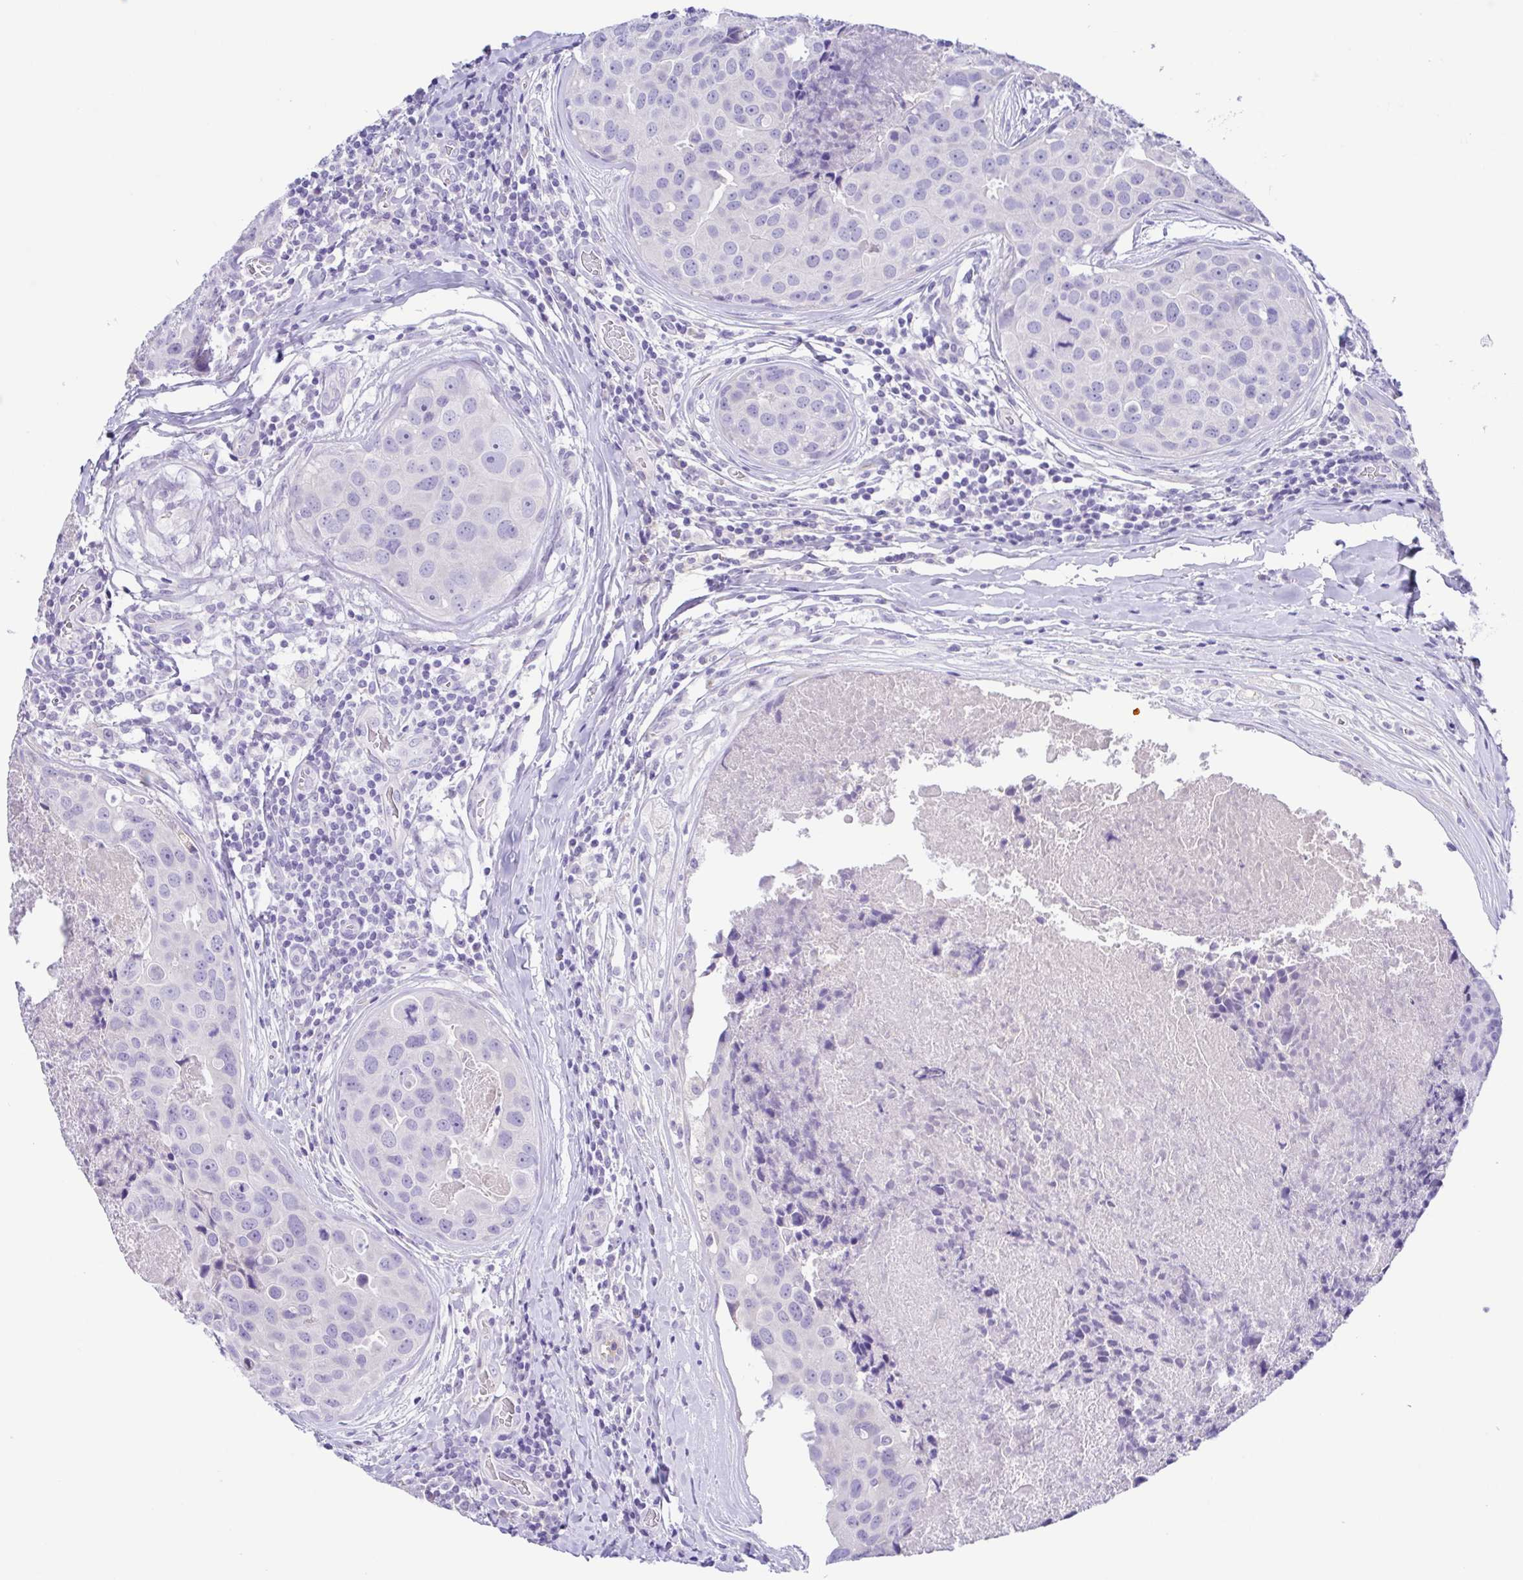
{"staining": {"intensity": "negative", "quantity": "none", "location": "none"}, "tissue": "breast cancer", "cell_type": "Tumor cells", "image_type": "cancer", "snomed": [{"axis": "morphology", "description": "Duct carcinoma"}, {"axis": "topography", "description": "Breast"}], "caption": "IHC of human breast cancer (invasive ductal carcinoma) displays no positivity in tumor cells.", "gene": "A1BG", "patient": {"sex": "female", "age": 24}}